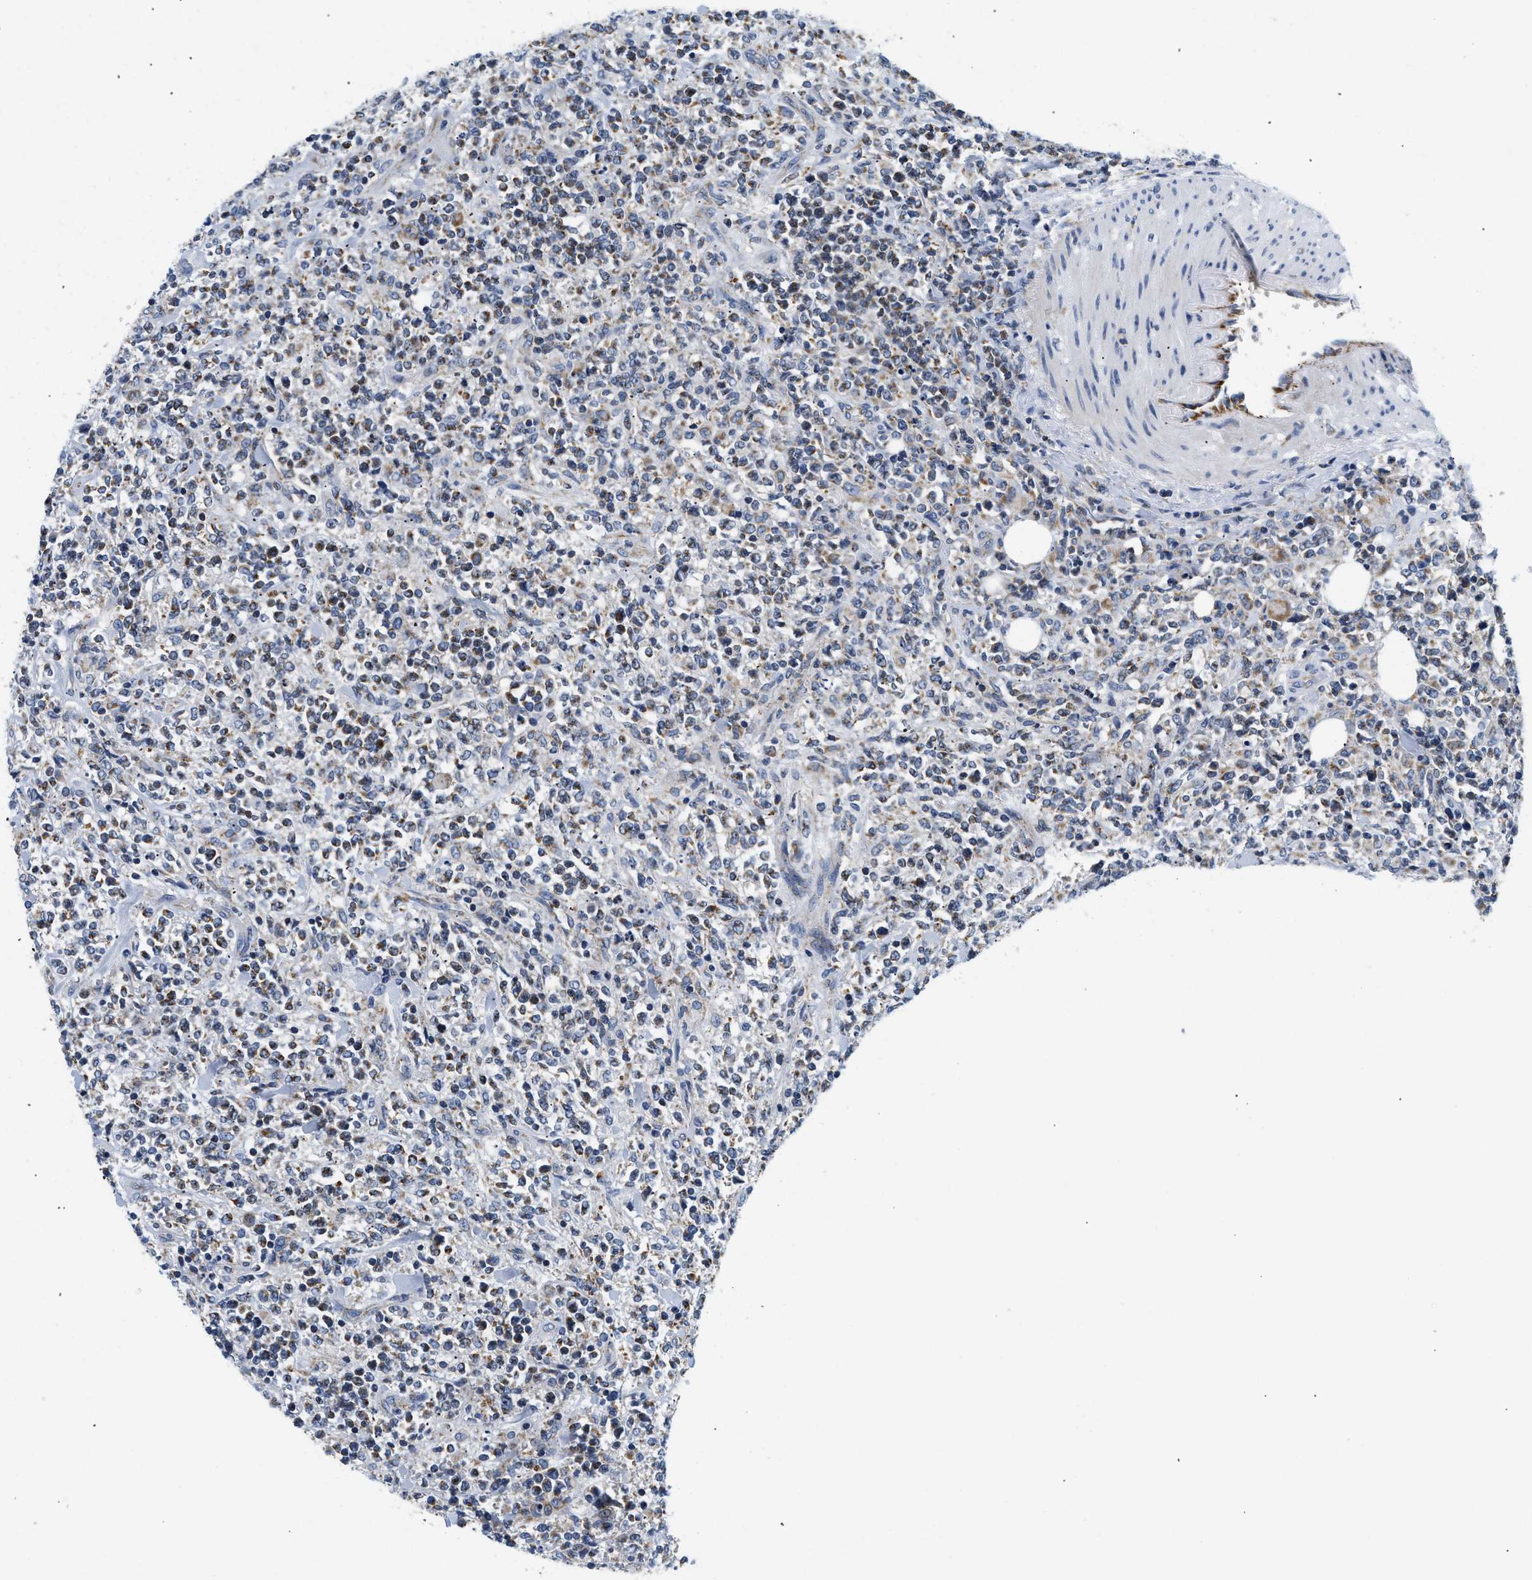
{"staining": {"intensity": "weak", "quantity": ">75%", "location": "cytoplasmic/membranous"}, "tissue": "lymphoma", "cell_type": "Tumor cells", "image_type": "cancer", "snomed": [{"axis": "morphology", "description": "Malignant lymphoma, non-Hodgkin's type, High grade"}, {"axis": "topography", "description": "Soft tissue"}], "caption": "The photomicrograph displays staining of malignant lymphoma, non-Hodgkin's type (high-grade), revealing weak cytoplasmic/membranous protein positivity (brown color) within tumor cells.", "gene": "PDP1", "patient": {"sex": "male", "age": 18}}